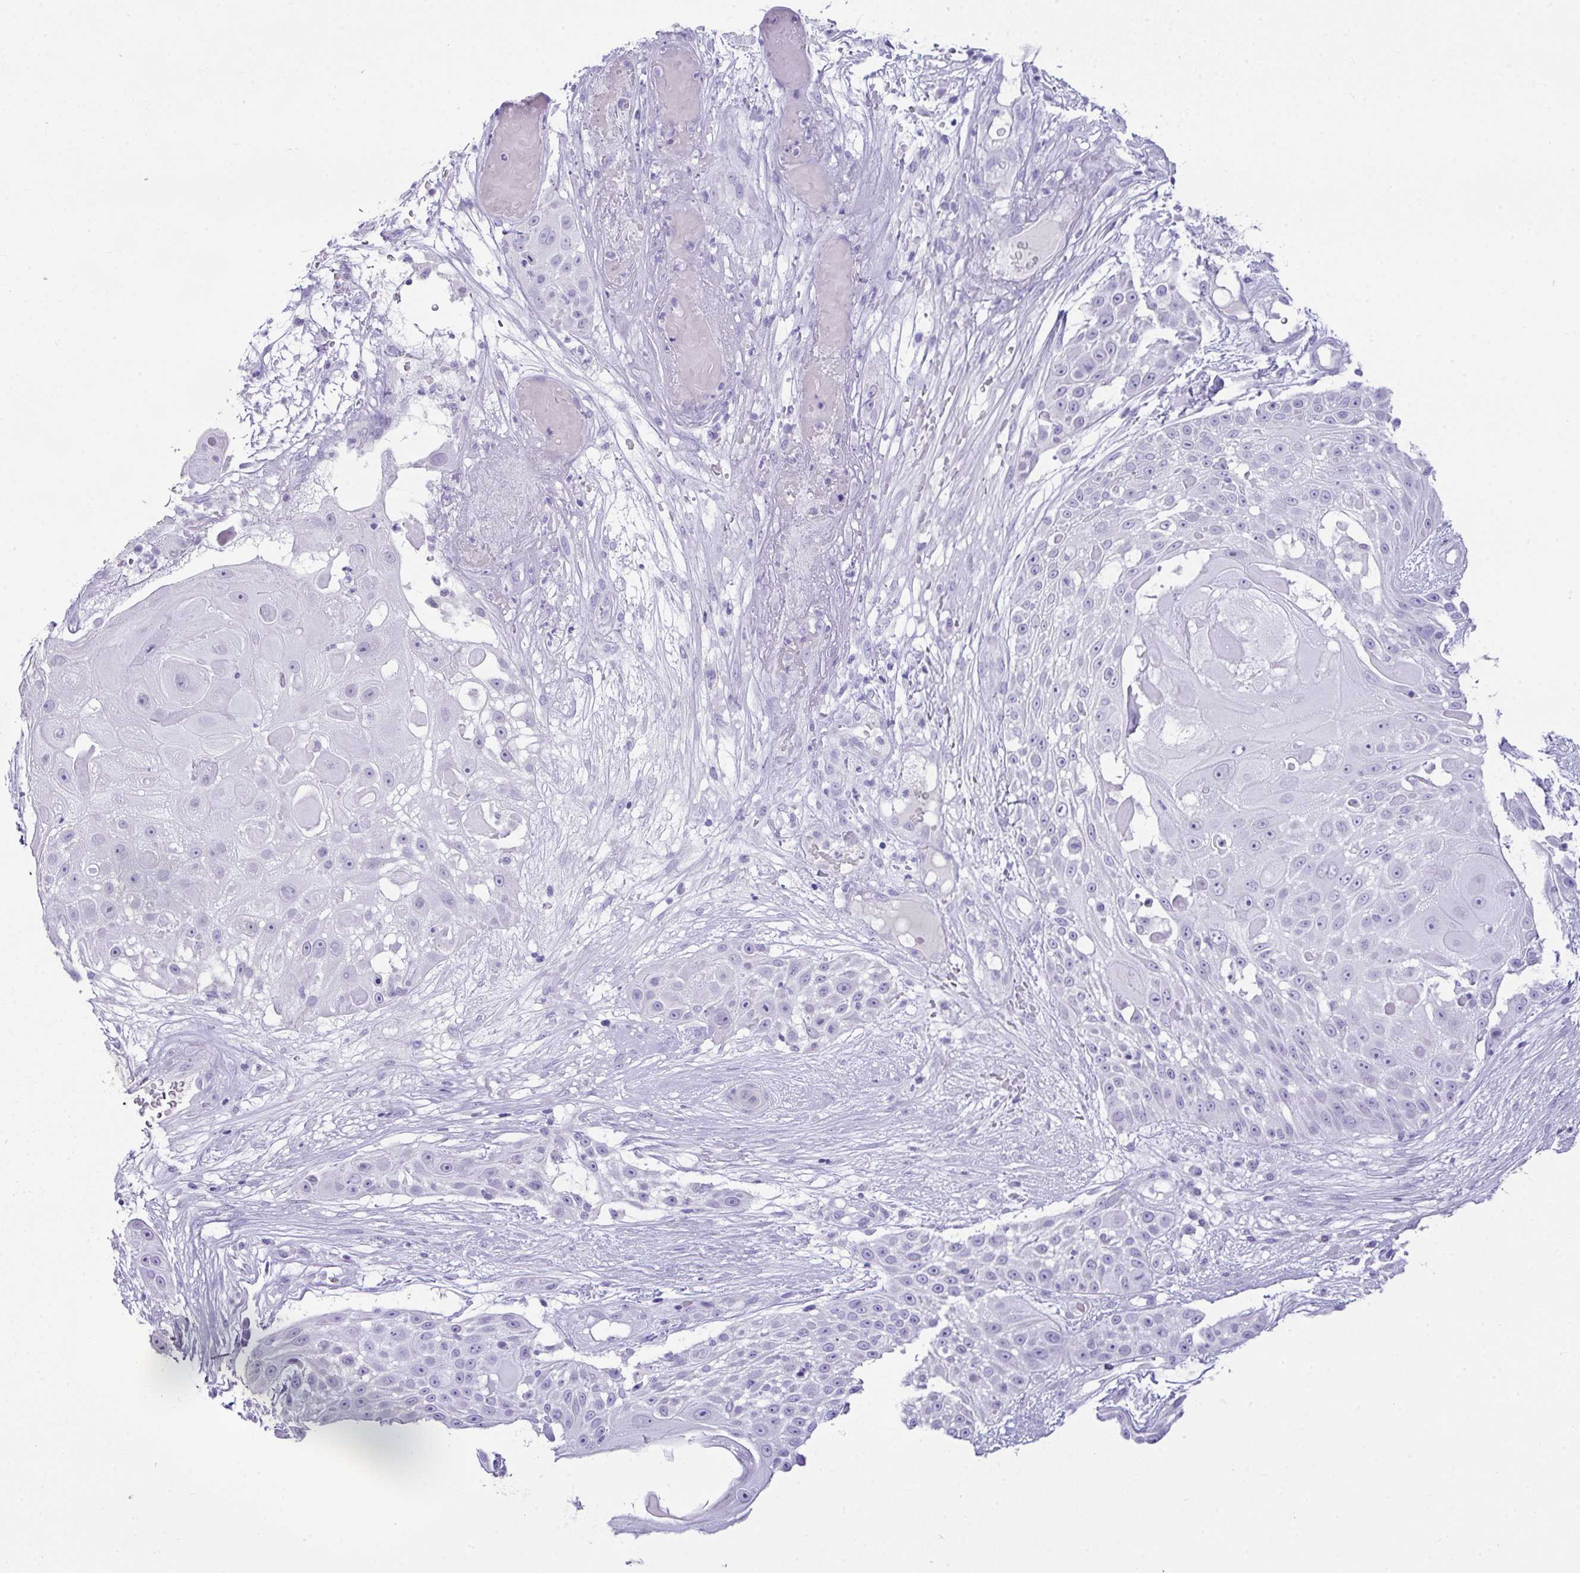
{"staining": {"intensity": "negative", "quantity": "none", "location": "none"}, "tissue": "skin cancer", "cell_type": "Tumor cells", "image_type": "cancer", "snomed": [{"axis": "morphology", "description": "Squamous cell carcinoma, NOS"}, {"axis": "topography", "description": "Skin"}], "caption": "Immunohistochemistry image of human squamous cell carcinoma (skin) stained for a protein (brown), which exhibits no staining in tumor cells.", "gene": "LGALS4", "patient": {"sex": "female", "age": 86}}